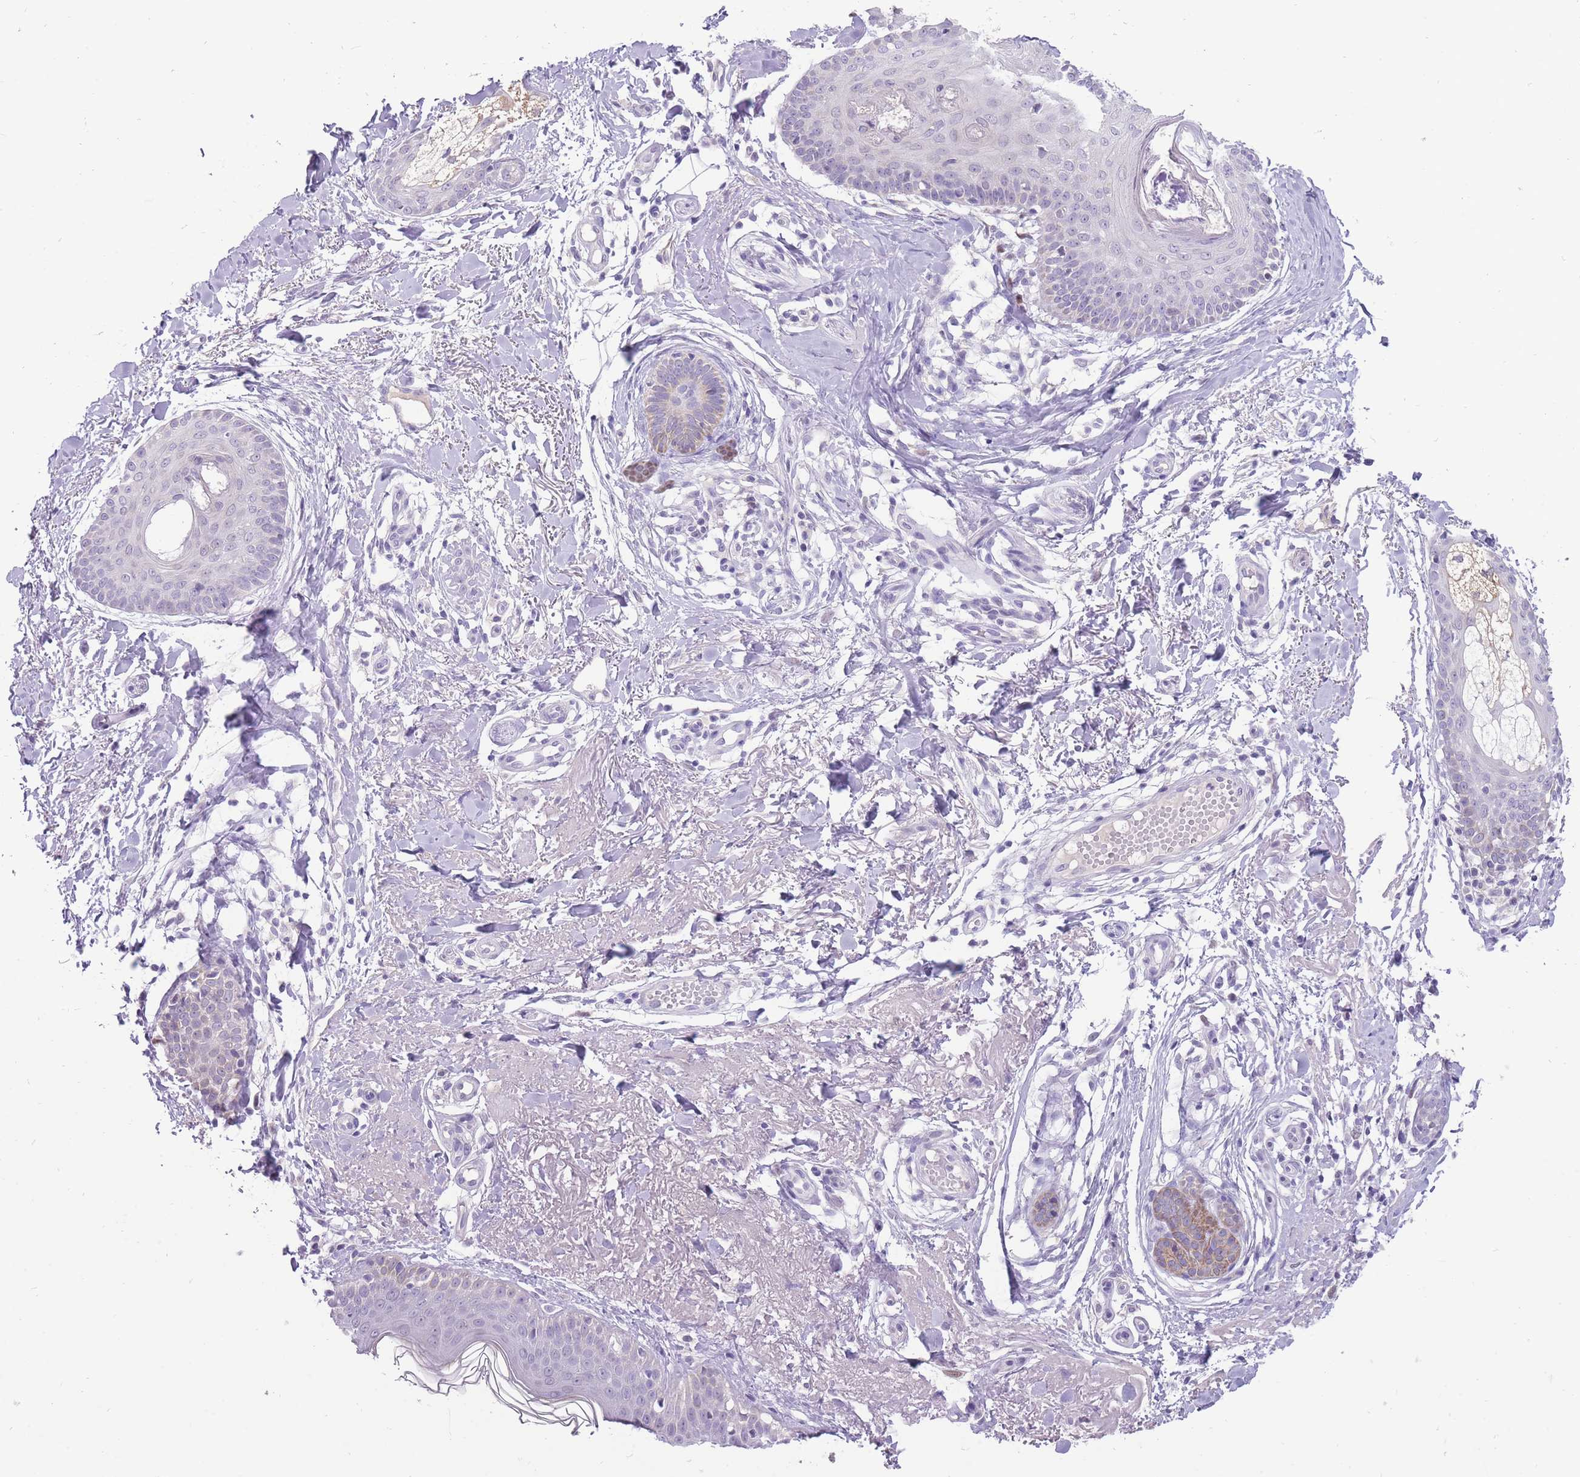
{"staining": {"intensity": "negative", "quantity": "none", "location": "none"}, "tissue": "skin cancer", "cell_type": "Tumor cells", "image_type": "cancer", "snomed": [{"axis": "morphology", "description": "Basal cell carcinoma"}, {"axis": "topography", "description": "Skin"}], "caption": "Immunohistochemistry image of neoplastic tissue: human basal cell carcinoma (skin) stained with DAB shows no significant protein positivity in tumor cells.", "gene": "ERICH4", "patient": {"sex": "female", "age": 61}}